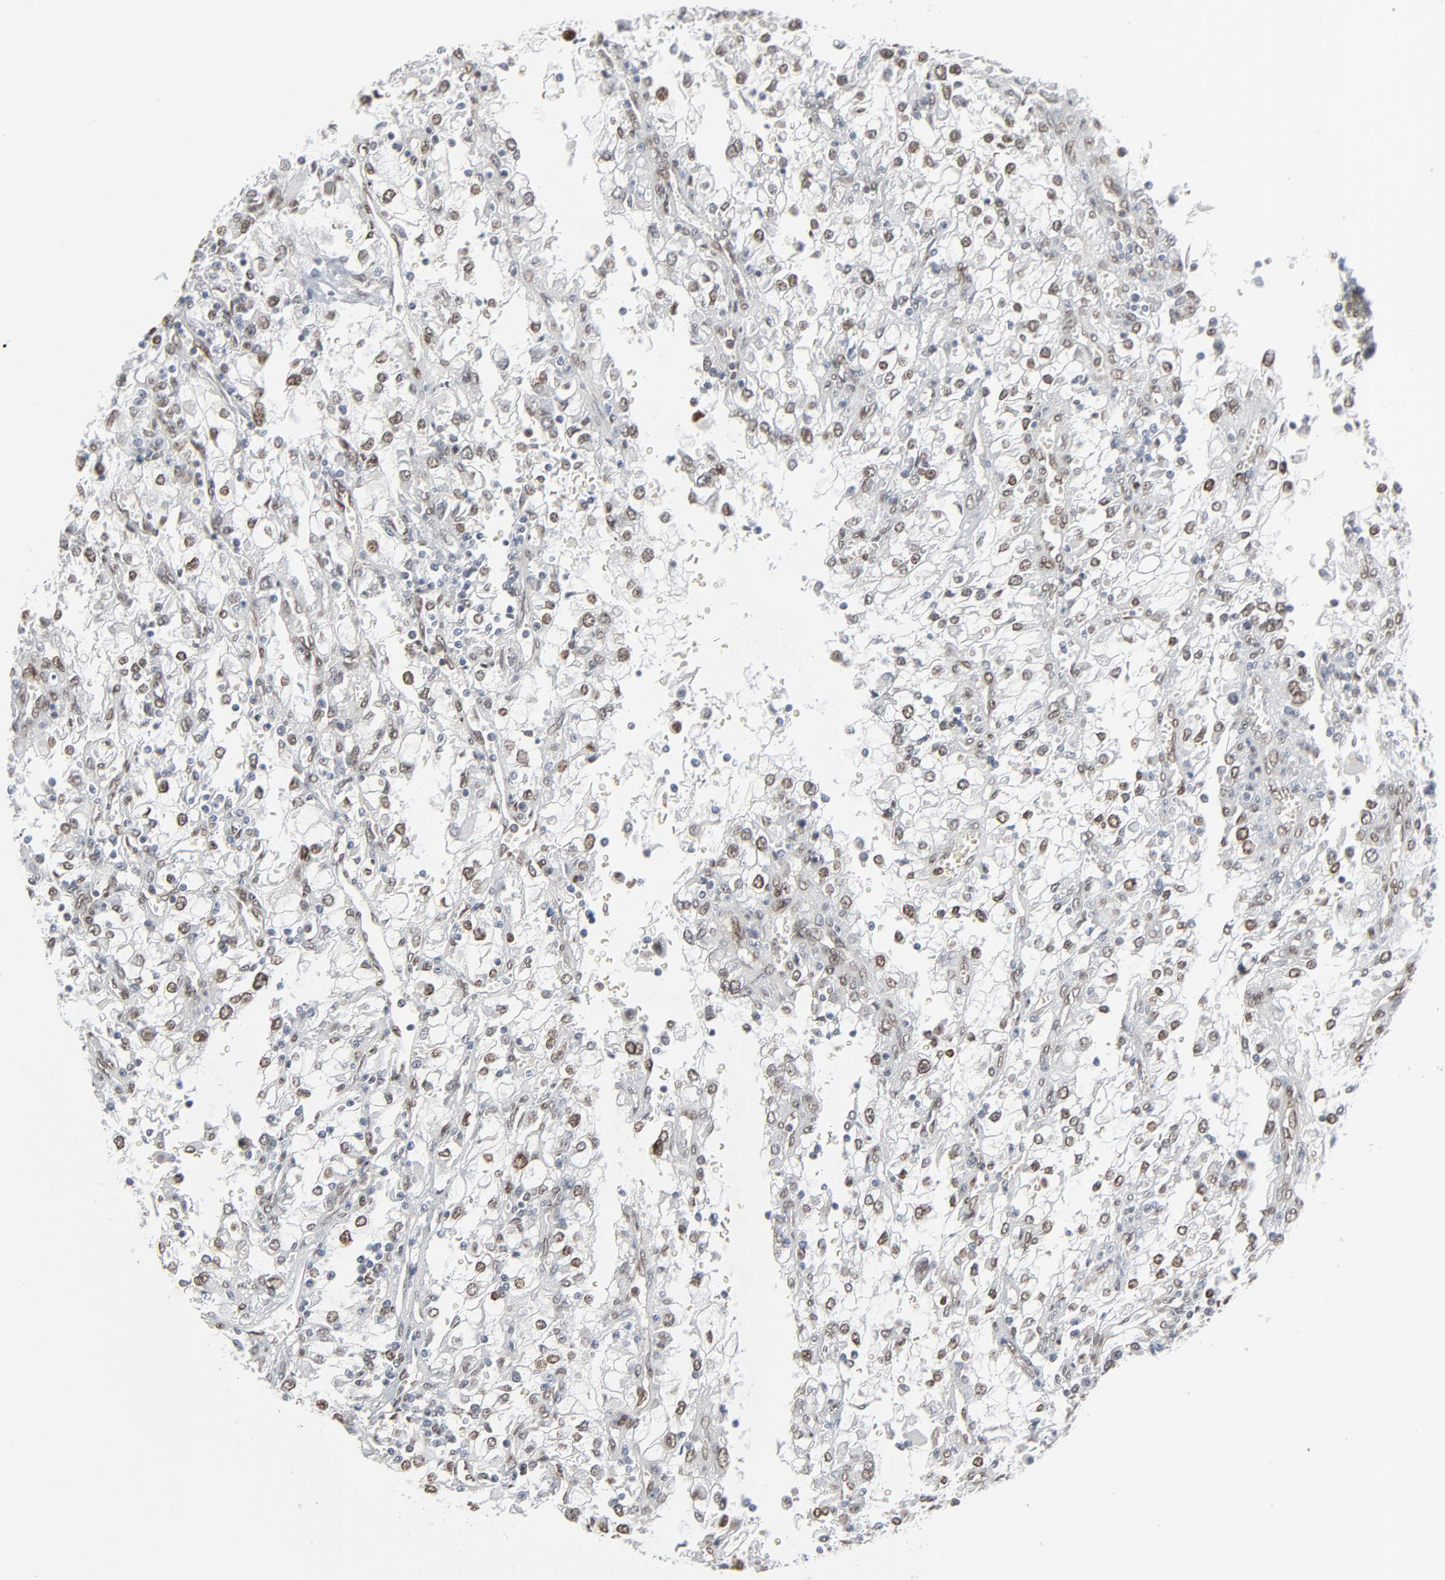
{"staining": {"intensity": "moderate", "quantity": ">75%", "location": "nuclear"}, "tissue": "renal cancer", "cell_type": "Tumor cells", "image_type": "cancer", "snomed": [{"axis": "morphology", "description": "Adenocarcinoma, NOS"}, {"axis": "topography", "description": "Kidney"}], "caption": "Renal cancer (adenocarcinoma) tissue shows moderate nuclear staining in about >75% of tumor cells, visualized by immunohistochemistry. The staining is performed using DAB (3,3'-diaminobenzidine) brown chromogen to label protein expression. The nuclei are counter-stained blue using hematoxylin.", "gene": "CUX1", "patient": {"sex": "female", "age": 52}}